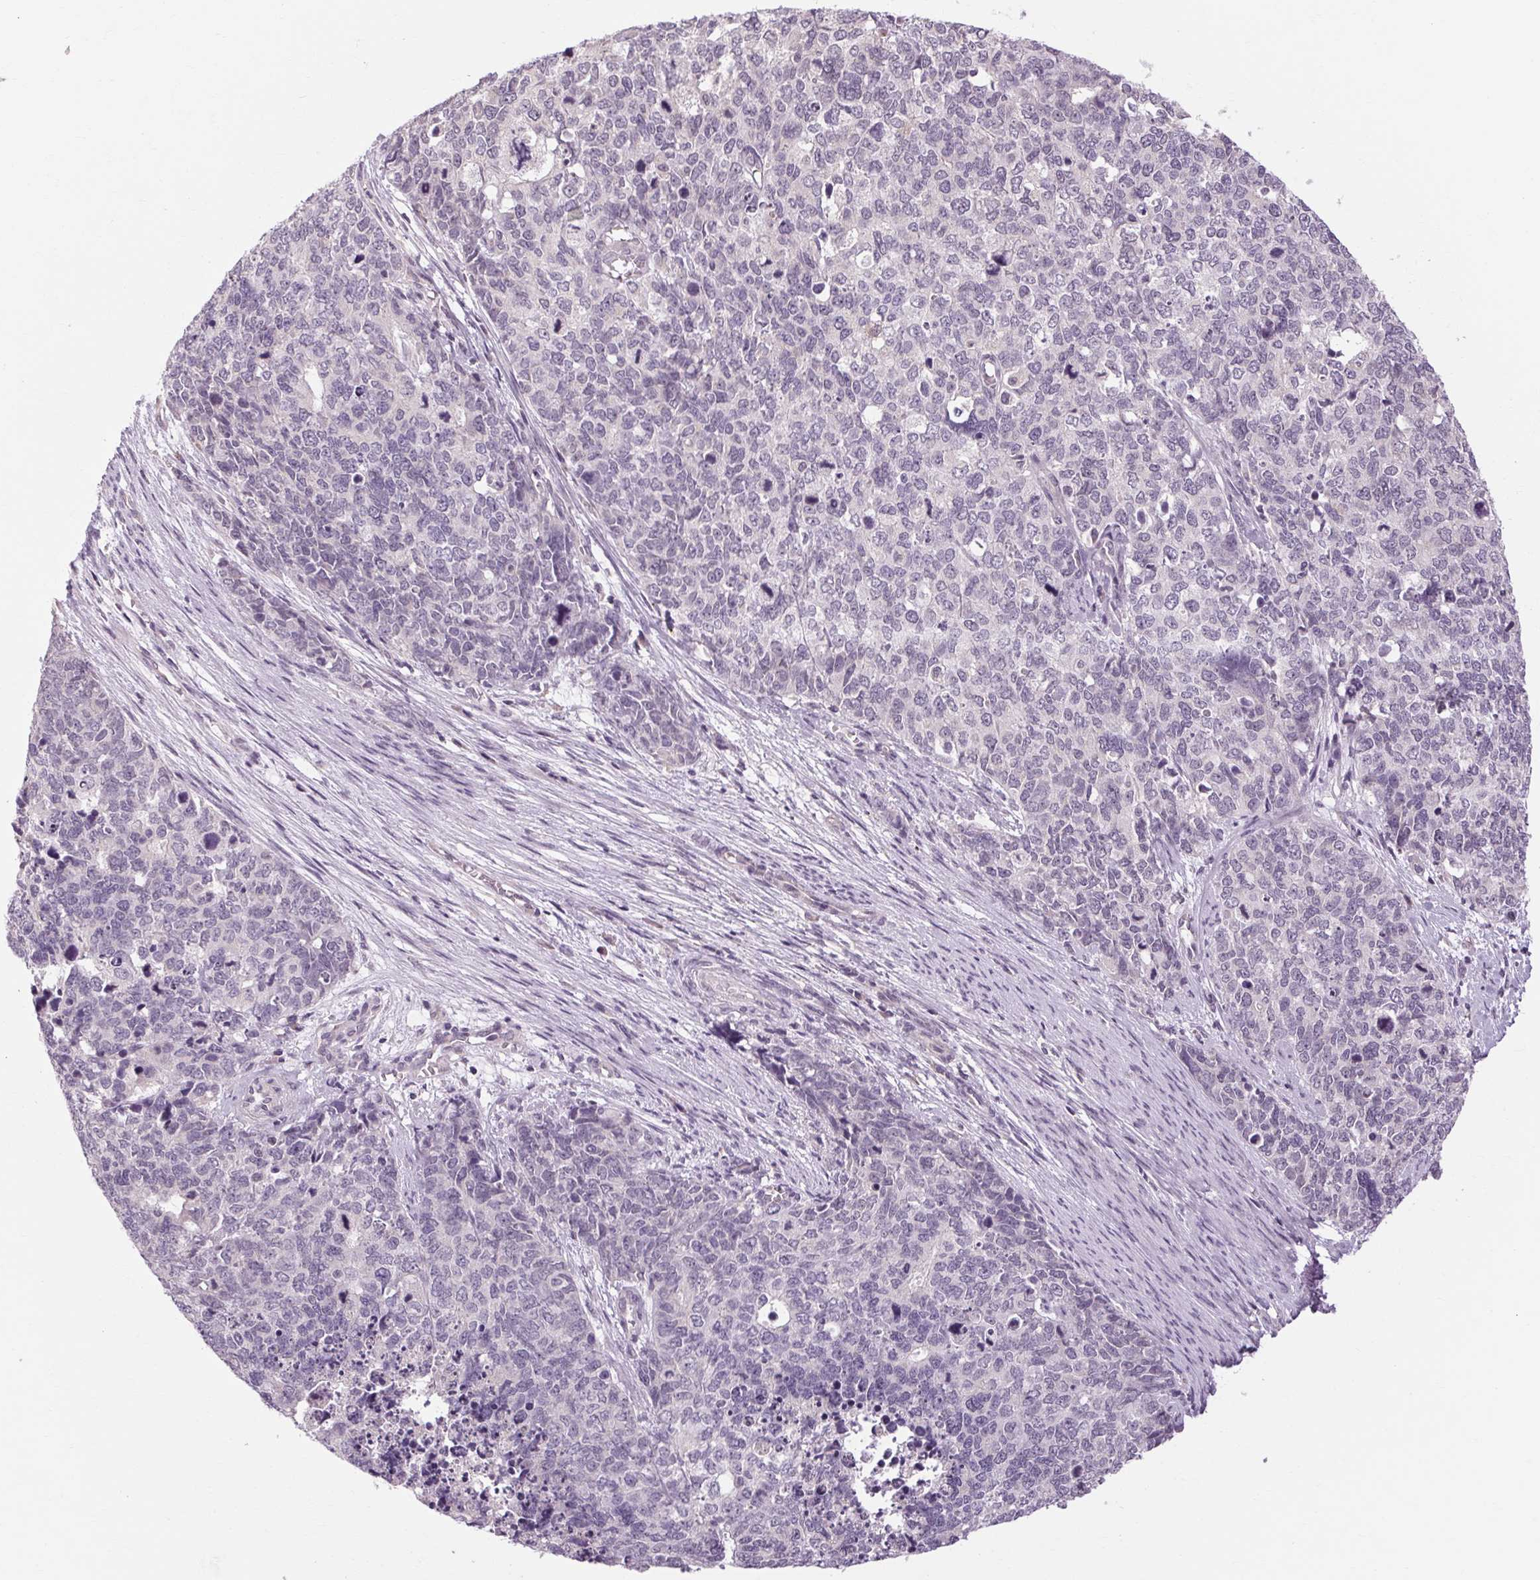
{"staining": {"intensity": "negative", "quantity": "none", "location": "none"}, "tissue": "cervical cancer", "cell_type": "Tumor cells", "image_type": "cancer", "snomed": [{"axis": "morphology", "description": "Squamous cell carcinoma, NOS"}, {"axis": "topography", "description": "Cervix"}], "caption": "IHC image of cervical cancer (squamous cell carcinoma) stained for a protein (brown), which reveals no positivity in tumor cells.", "gene": "KLHL40", "patient": {"sex": "female", "age": 63}}